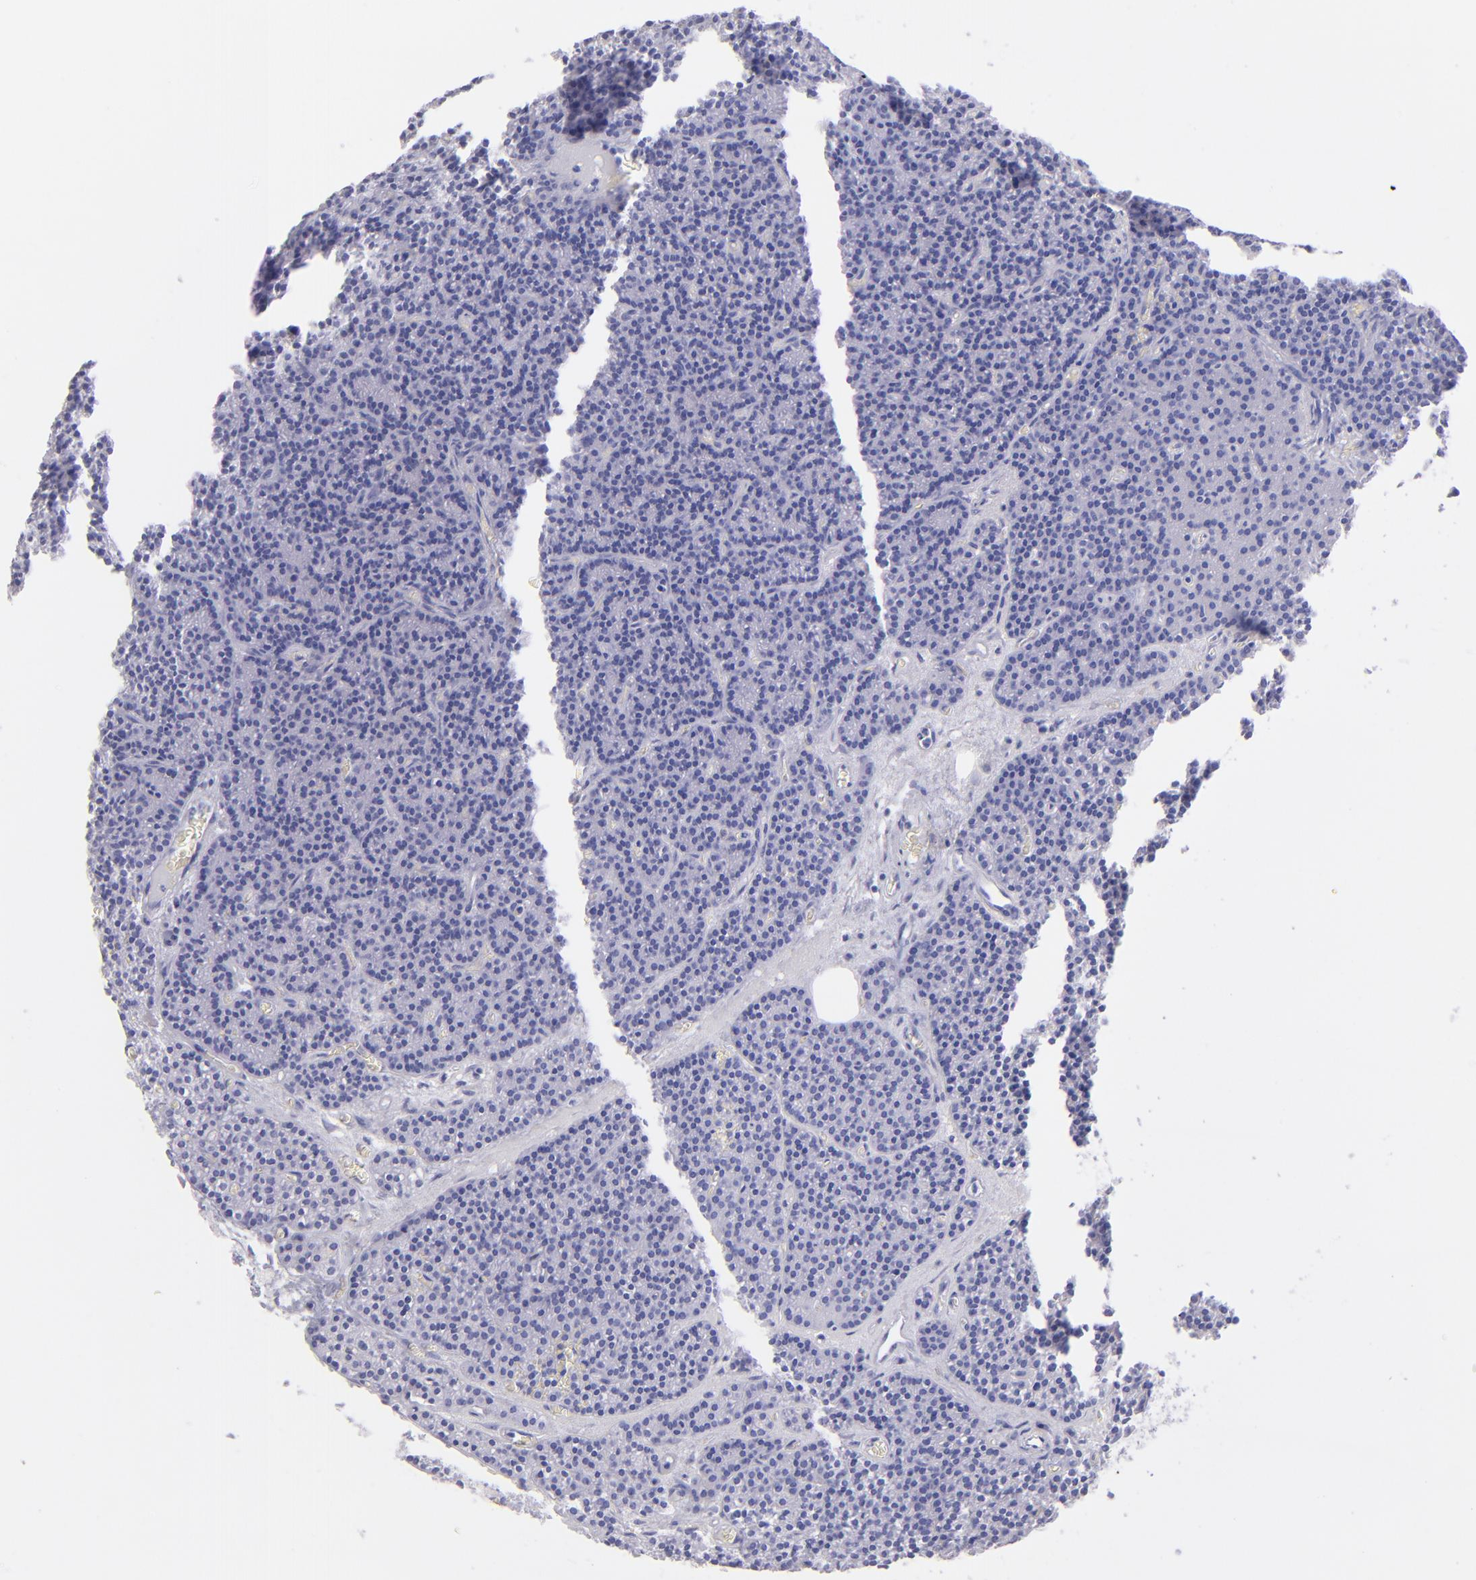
{"staining": {"intensity": "negative", "quantity": "none", "location": "none"}, "tissue": "parathyroid gland", "cell_type": "Glandular cells", "image_type": "normal", "snomed": [{"axis": "morphology", "description": "Normal tissue, NOS"}, {"axis": "topography", "description": "Parathyroid gland"}], "caption": "Glandular cells are negative for brown protein staining in unremarkable parathyroid gland. The staining was performed using DAB (3,3'-diaminobenzidine) to visualize the protein expression in brown, while the nuclei were stained in blue with hematoxylin (Magnification: 20x).", "gene": "CD72", "patient": {"sex": "male", "age": 57}}